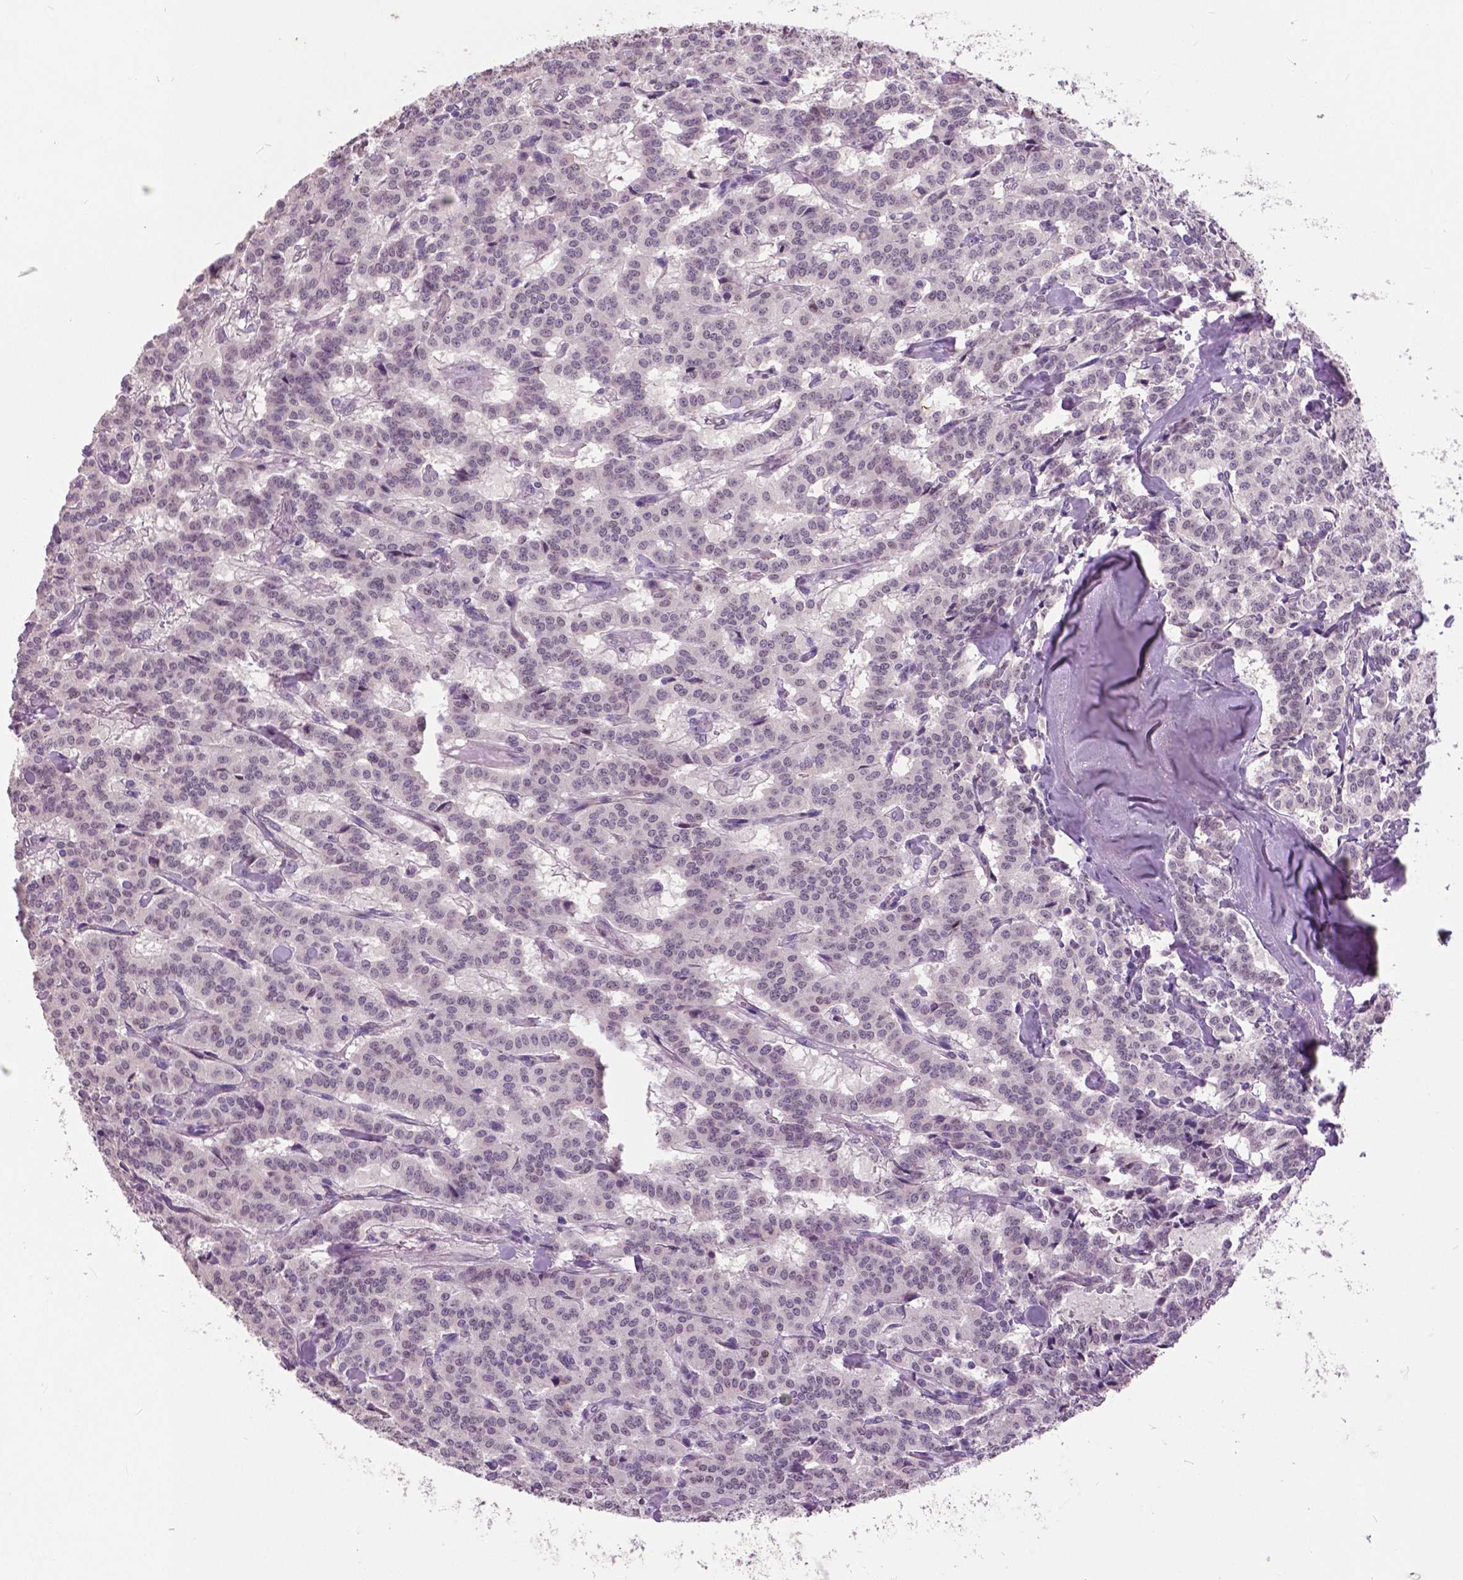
{"staining": {"intensity": "negative", "quantity": "none", "location": "none"}, "tissue": "carcinoid", "cell_type": "Tumor cells", "image_type": "cancer", "snomed": [{"axis": "morphology", "description": "Carcinoid, malignant, NOS"}, {"axis": "topography", "description": "Lung"}], "caption": "Carcinoid stained for a protein using immunohistochemistry (IHC) displays no expression tumor cells.", "gene": "FOXA1", "patient": {"sex": "female", "age": 46}}